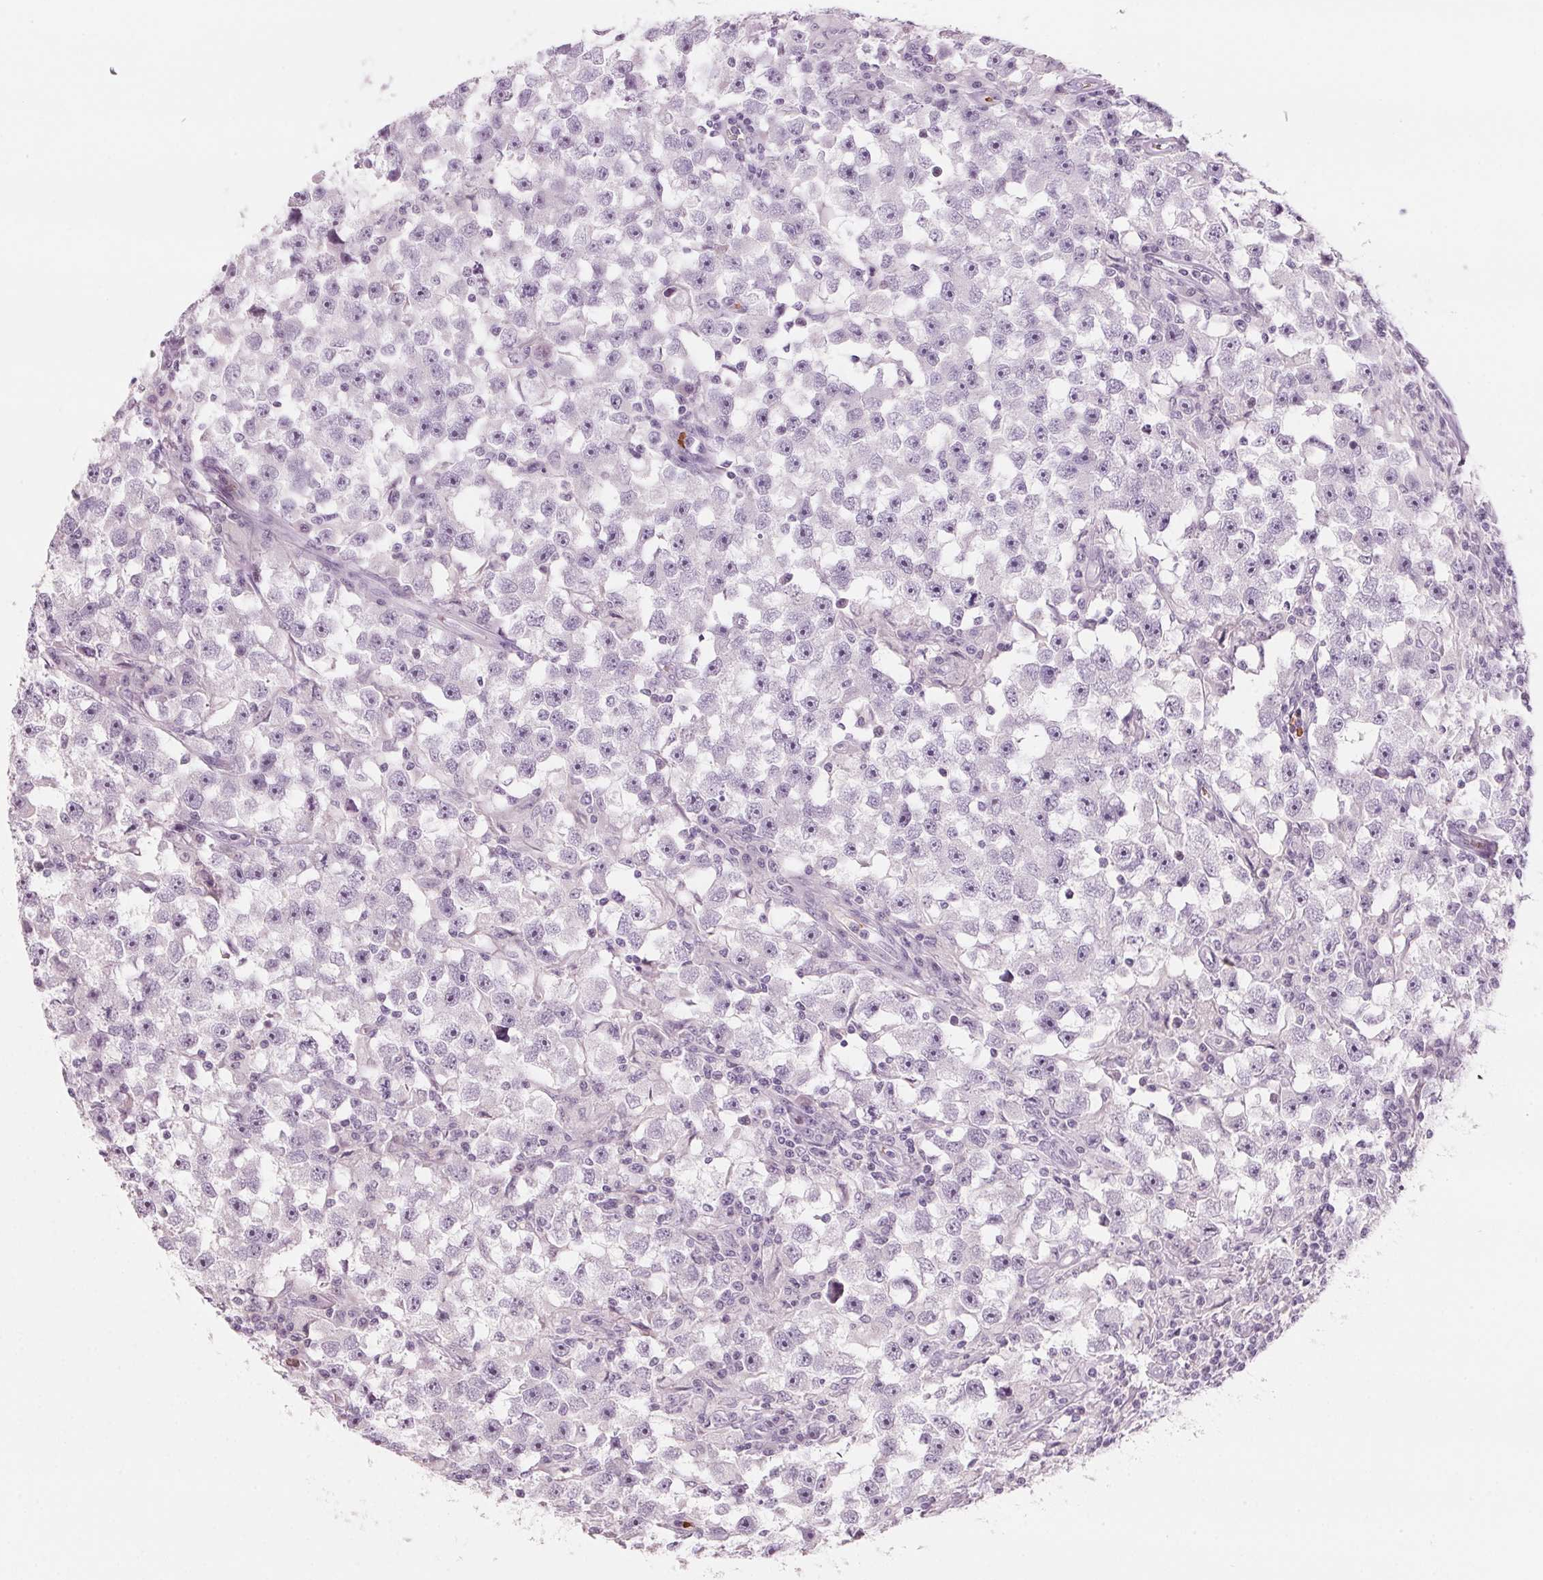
{"staining": {"intensity": "negative", "quantity": "none", "location": "none"}, "tissue": "testis cancer", "cell_type": "Tumor cells", "image_type": "cancer", "snomed": [{"axis": "morphology", "description": "Seminoma, NOS"}, {"axis": "topography", "description": "Testis"}], "caption": "A high-resolution image shows IHC staining of testis cancer (seminoma), which shows no significant positivity in tumor cells.", "gene": "DNTTIP2", "patient": {"sex": "male", "age": 33}}